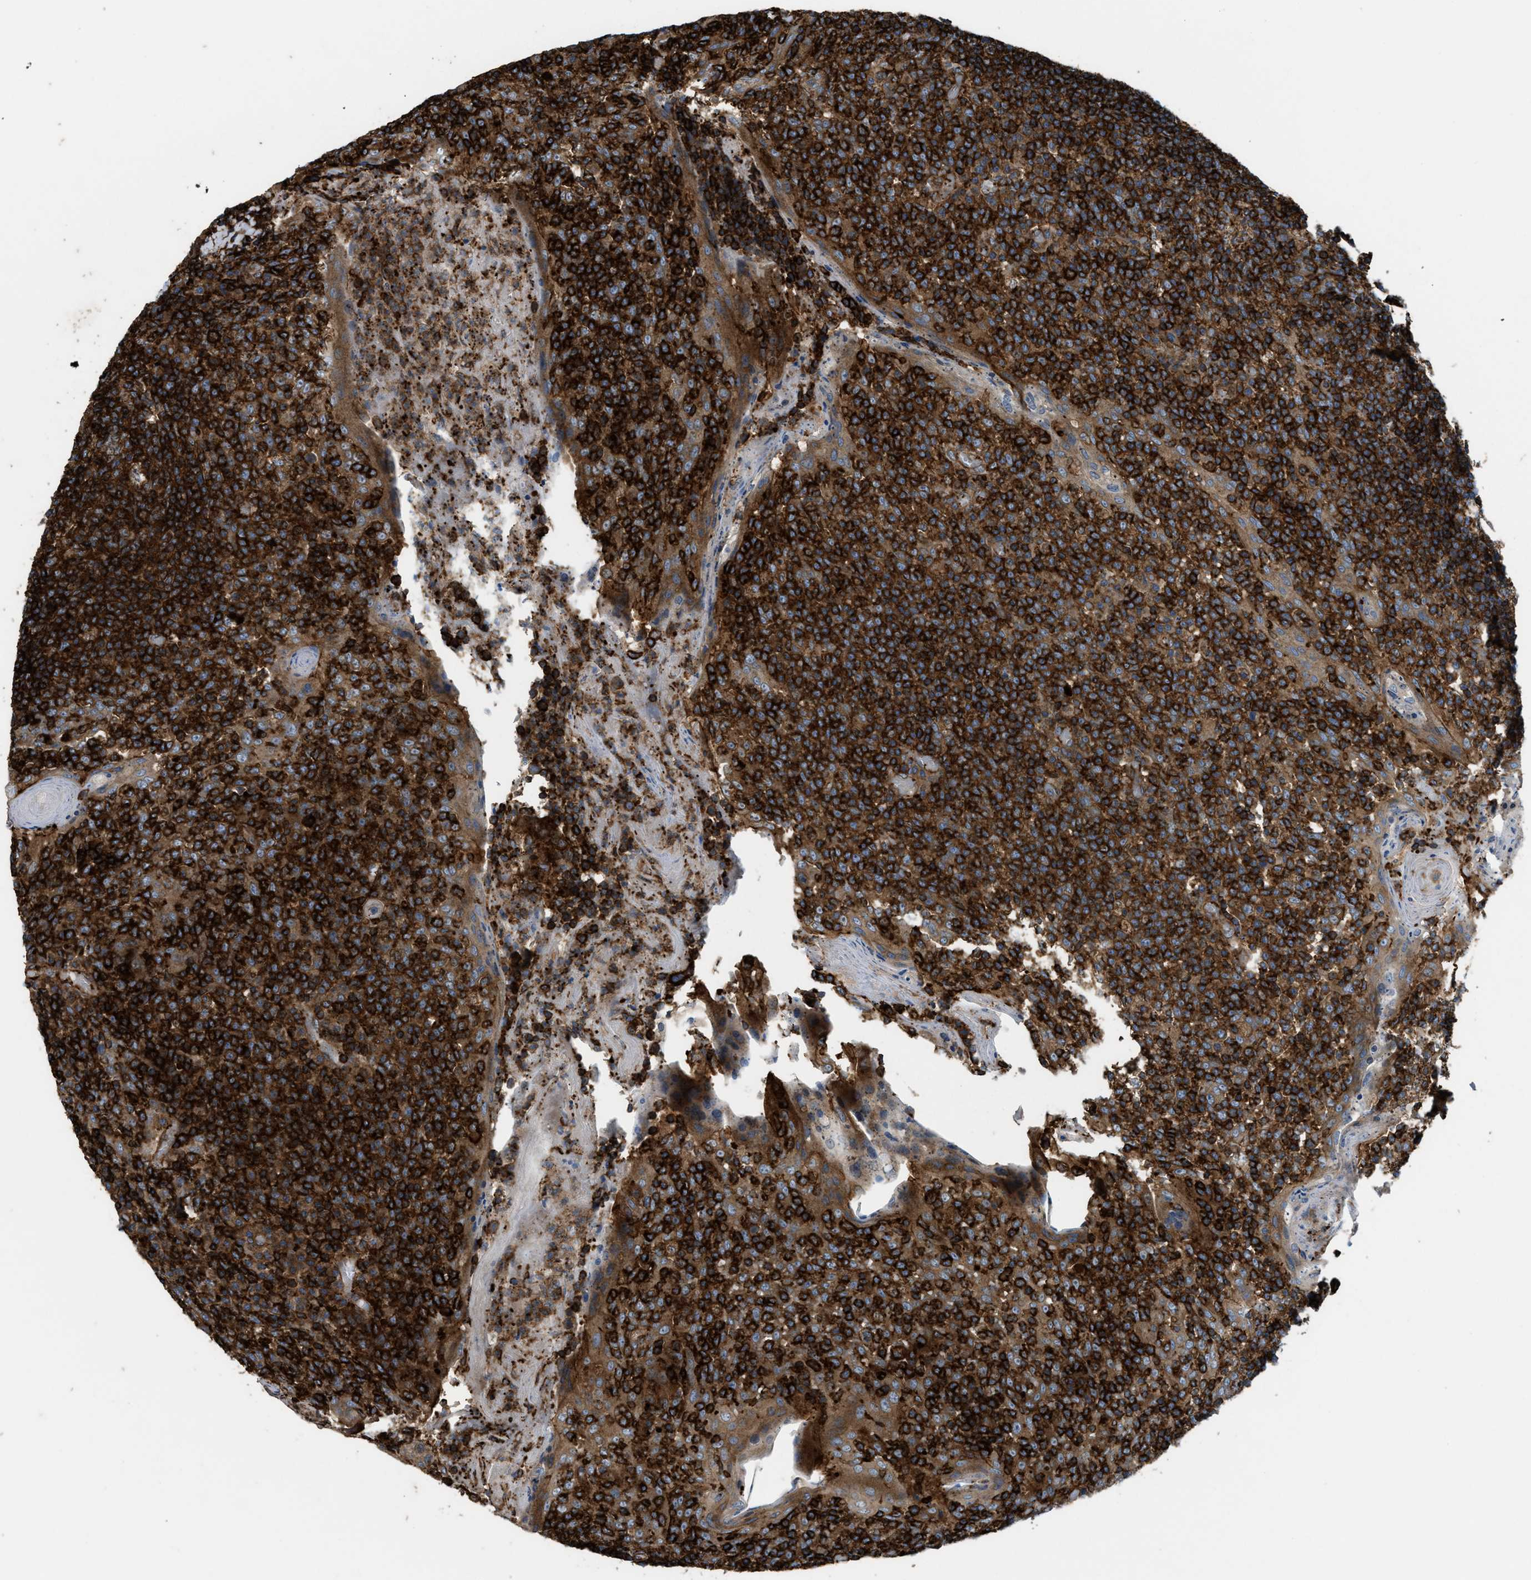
{"staining": {"intensity": "strong", "quantity": ">75%", "location": "cytoplasmic/membranous"}, "tissue": "tonsil", "cell_type": "Germinal center cells", "image_type": "normal", "snomed": [{"axis": "morphology", "description": "Normal tissue, NOS"}, {"axis": "topography", "description": "Tonsil"}], "caption": "A micrograph of tonsil stained for a protein displays strong cytoplasmic/membranous brown staining in germinal center cells.", "gene": "EGLN1", "patient": {"sex": "female", "age": 19}}